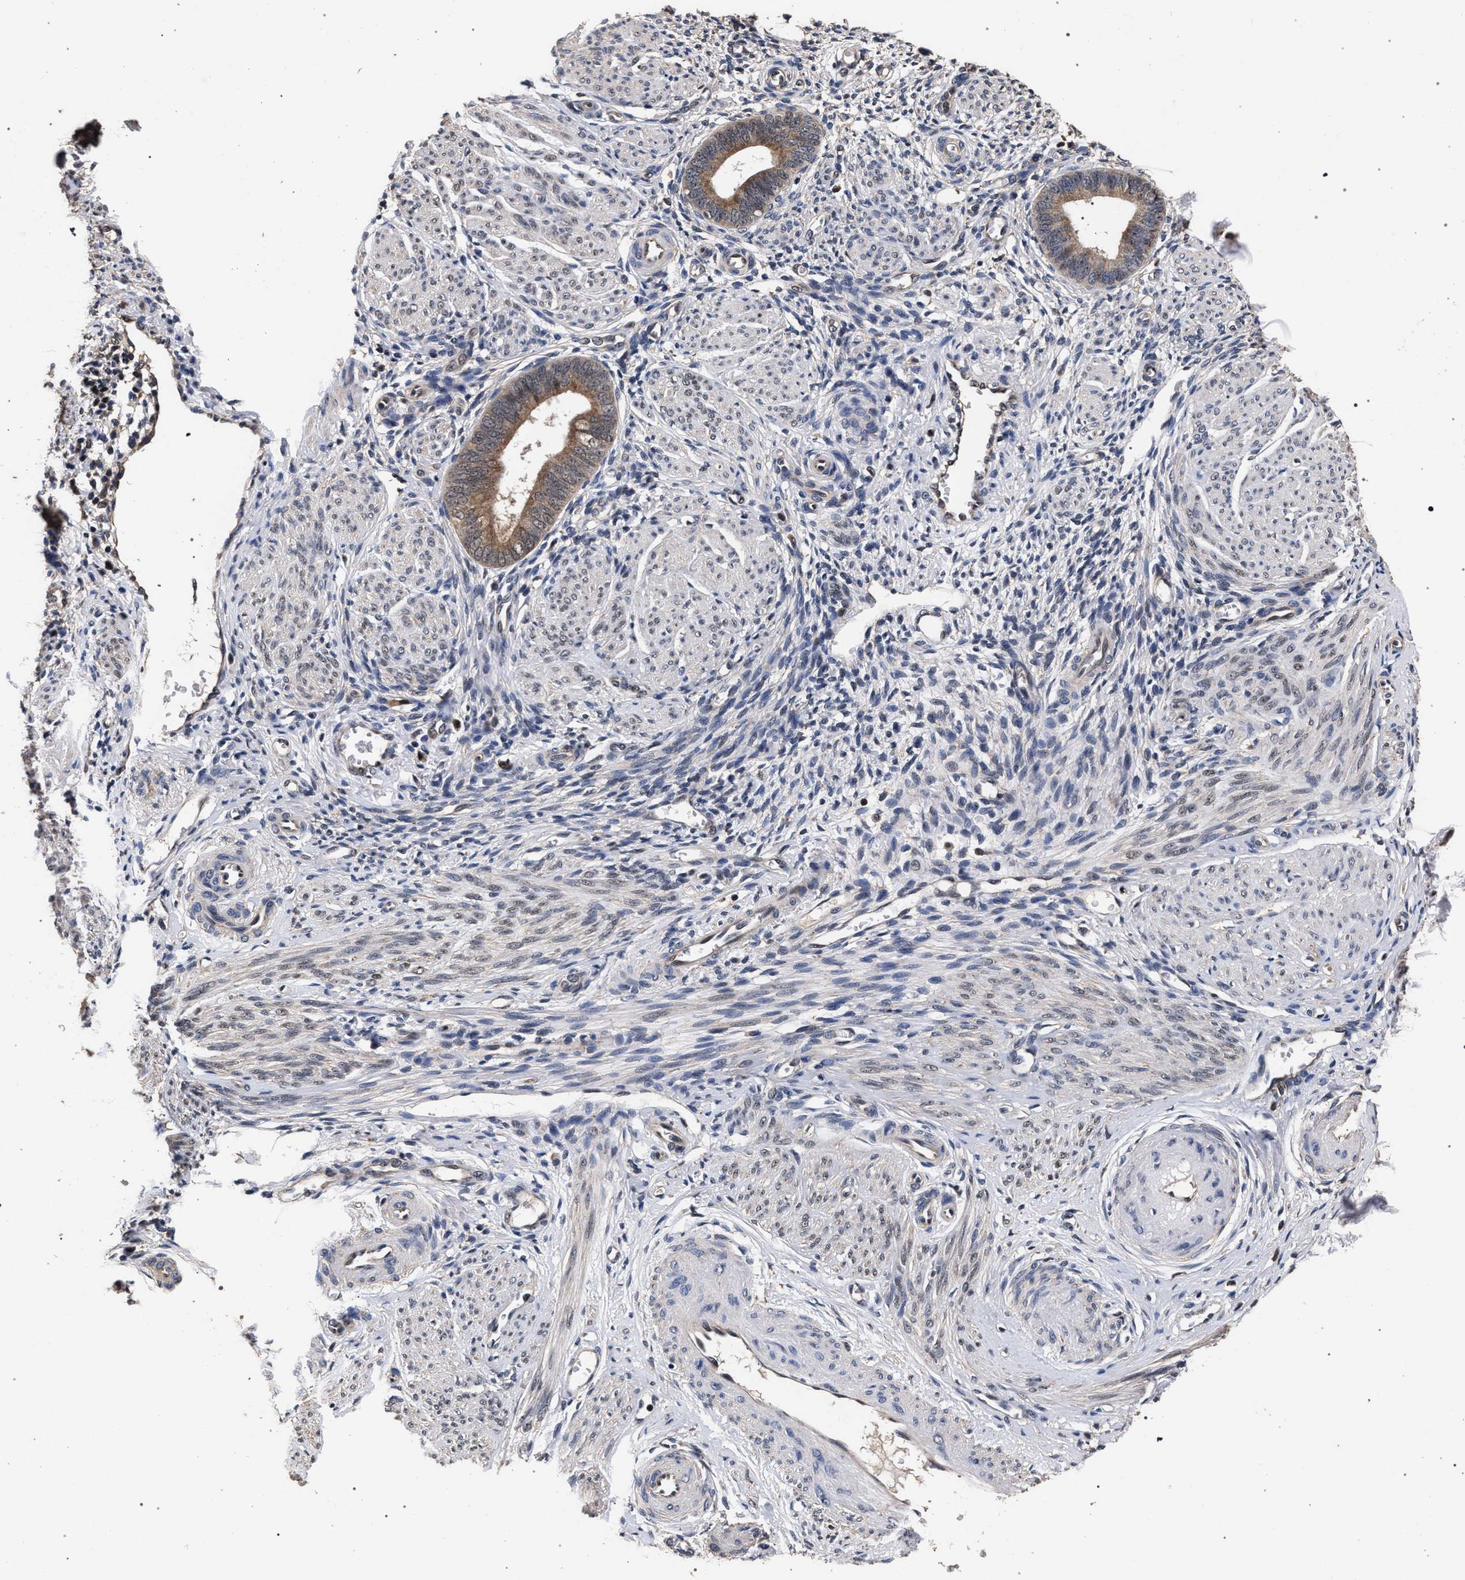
{"staining": {"intensity": "weak", "quantity": "<25%", "location": "cytoplasmic/membranous"}, "tissue": "endometrium", "cell_type": "Cells in endometrial stroma", "image_type": "normal", "snomed": [{"axis": "morphology", "description": "Normal tissue, NOS"}, {"axis": "topography", "description": "Endometrium"}], "caption": "IHC histopathology image of unremarkable endometrium: endometrium stained with DAB (3,3'-diaminobenzidine) shows no significant protein staining in cells in endometrial stroma.", "gene": "ACOX1", "patient": {"sex": "female", "age": 46}}